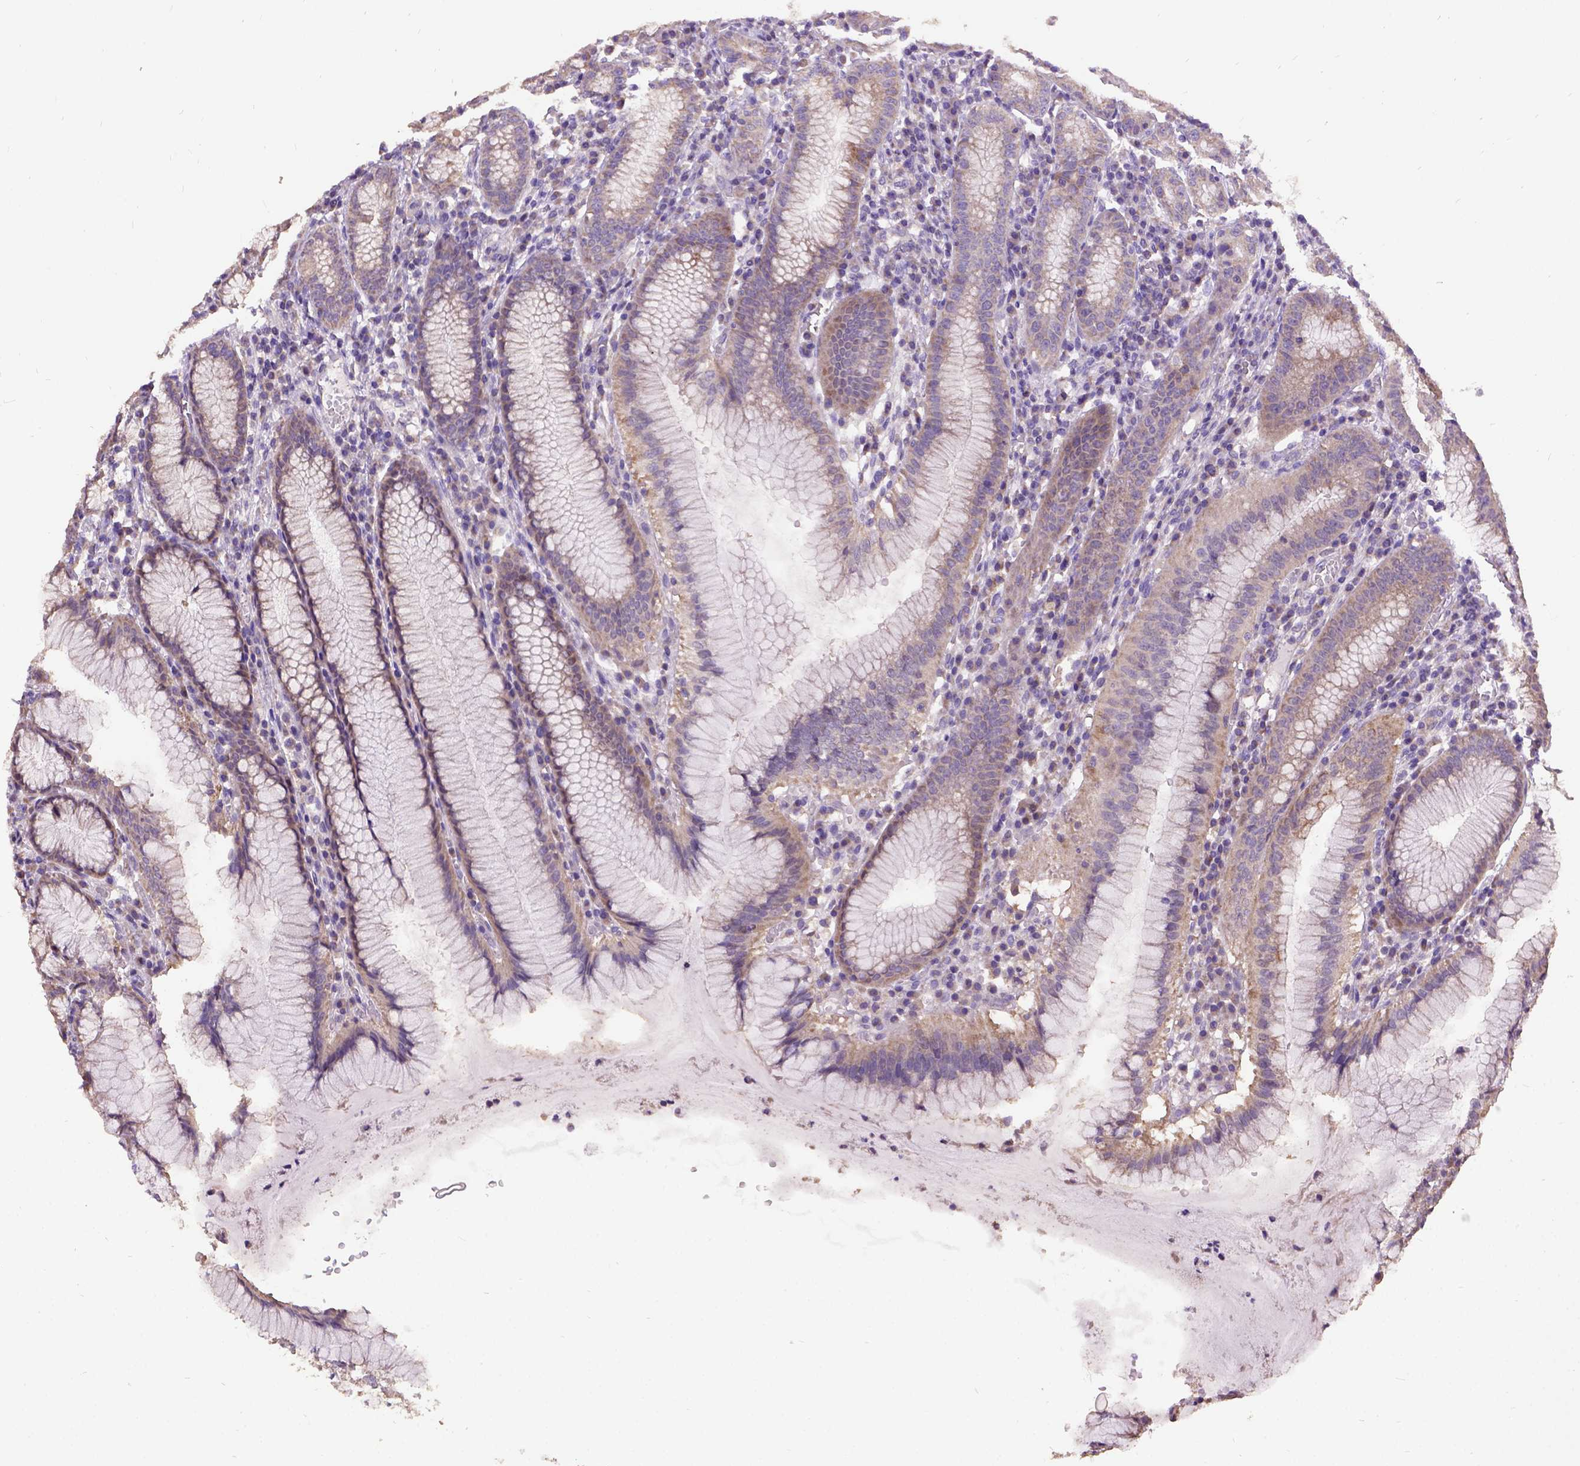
{"staining": {"intensity": "weak", "quantity": "25%-75%", "location": "cytoplasmic/membranous"}, "tissue": "stomach", "cell_type": "Glandular cells", "image_type": "normal", "snomed": [{"axis": "morphology", "description": "Normal tissue, NOS"}, {"axis": "topography", "description": "Stomach"}], "caption": "Immunohistochemistry micrograph of unremarkable human stomach stained for a protein (brown), which demonstrates low levels of weak cytoplasmic/membranous positivity in approximately 25%-75% of glandular cells.", "gene": "DQX1", "patient": {"sex": "male", "age": 55}}